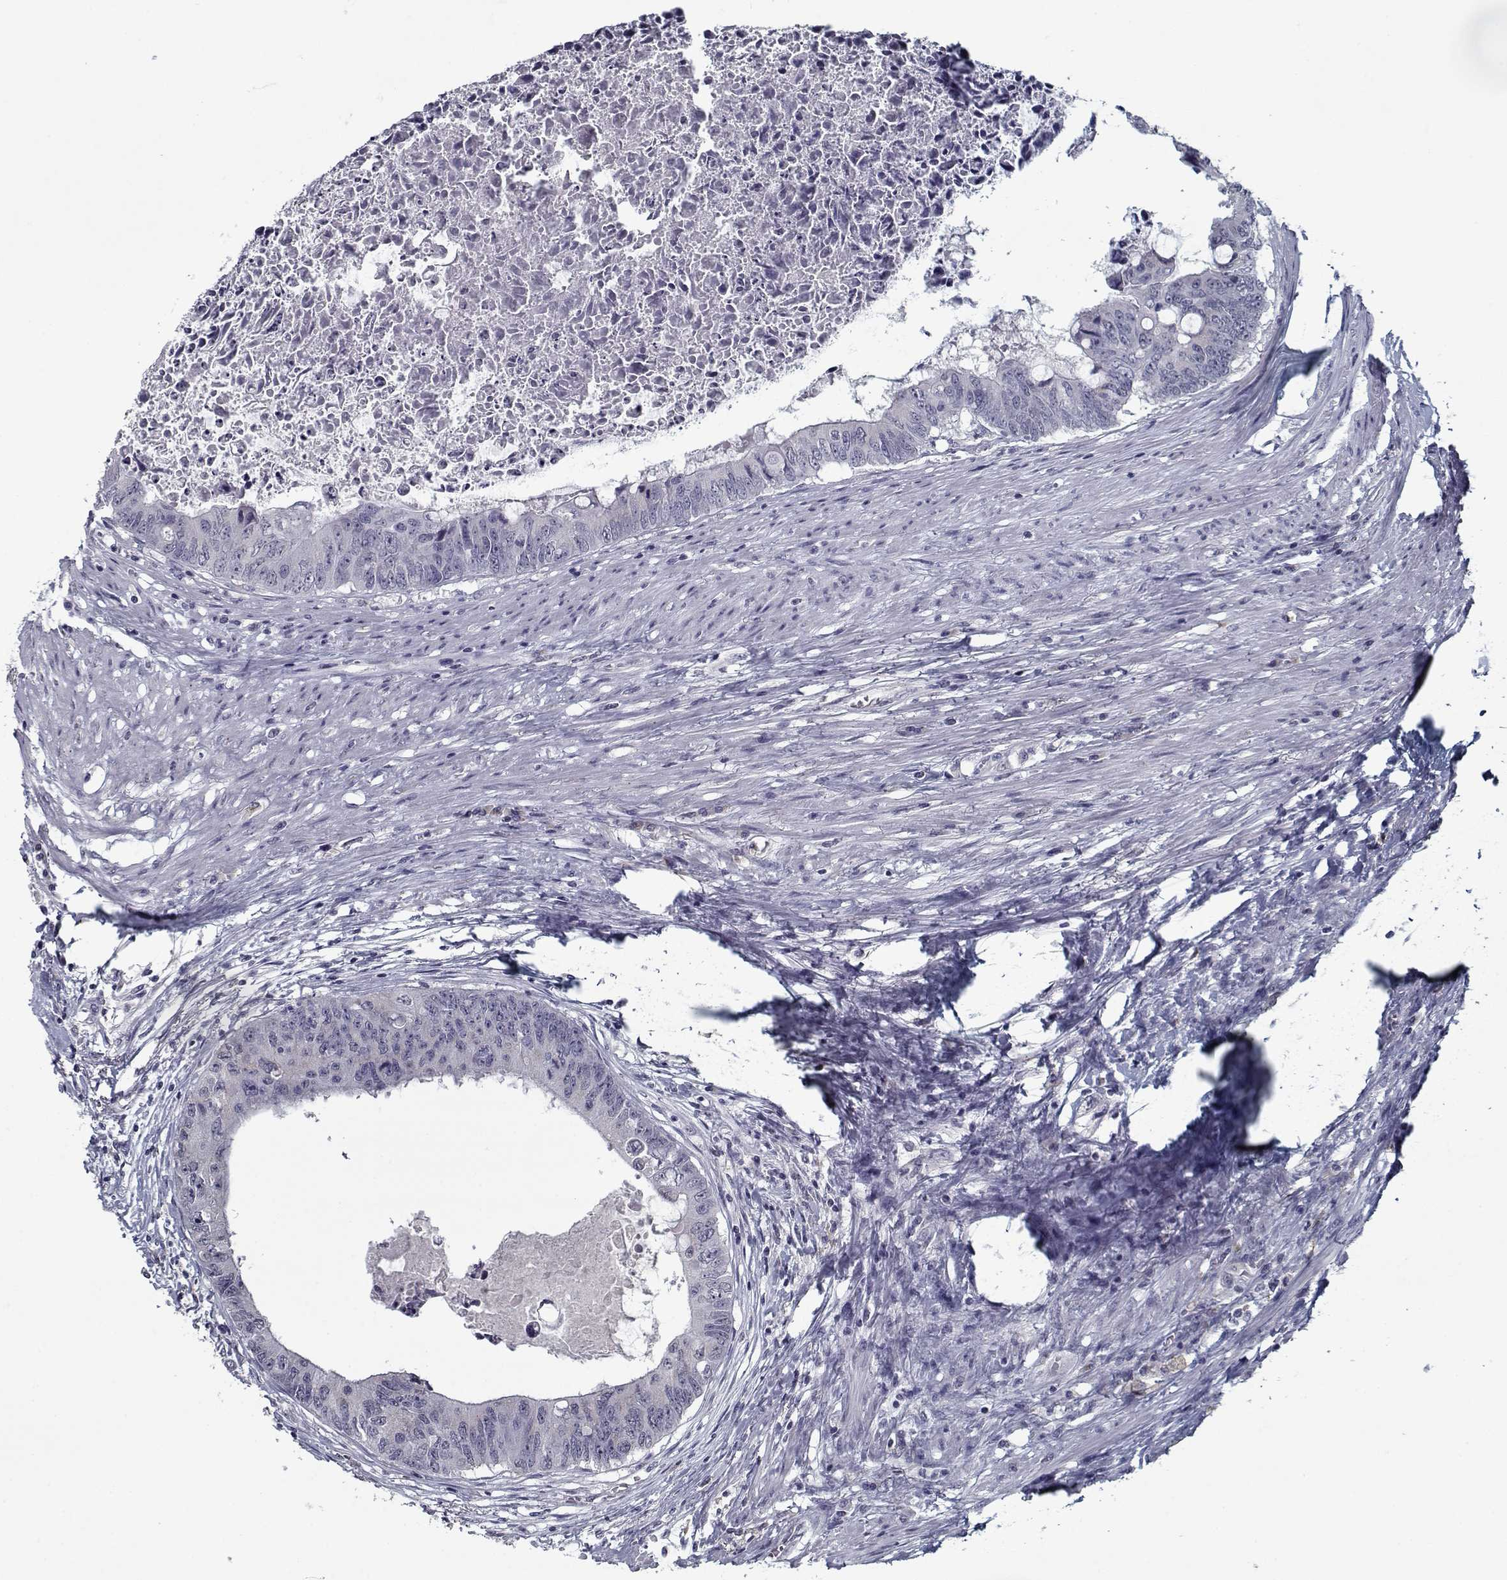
{"staining": {"intensity": "negative", "quantity": "none", "location": "none"}, "tissue": "colorectal cancer", "cell_type": "Tumor cells", "image_type": "cancer", "snomed": [{"axis": "morphology", "description": "Adenocarcinoma, NOS"}, {"axis": "topography", "description": "Rectum"}], "caption": "Immunohistochemistry histopathology image of human colorectal adenocarcinoma stained for a protein (brown), which reveals no expression in tumor cells.", "gene": "SEC16B", "patient": {"sex": "male", "age": 59}}